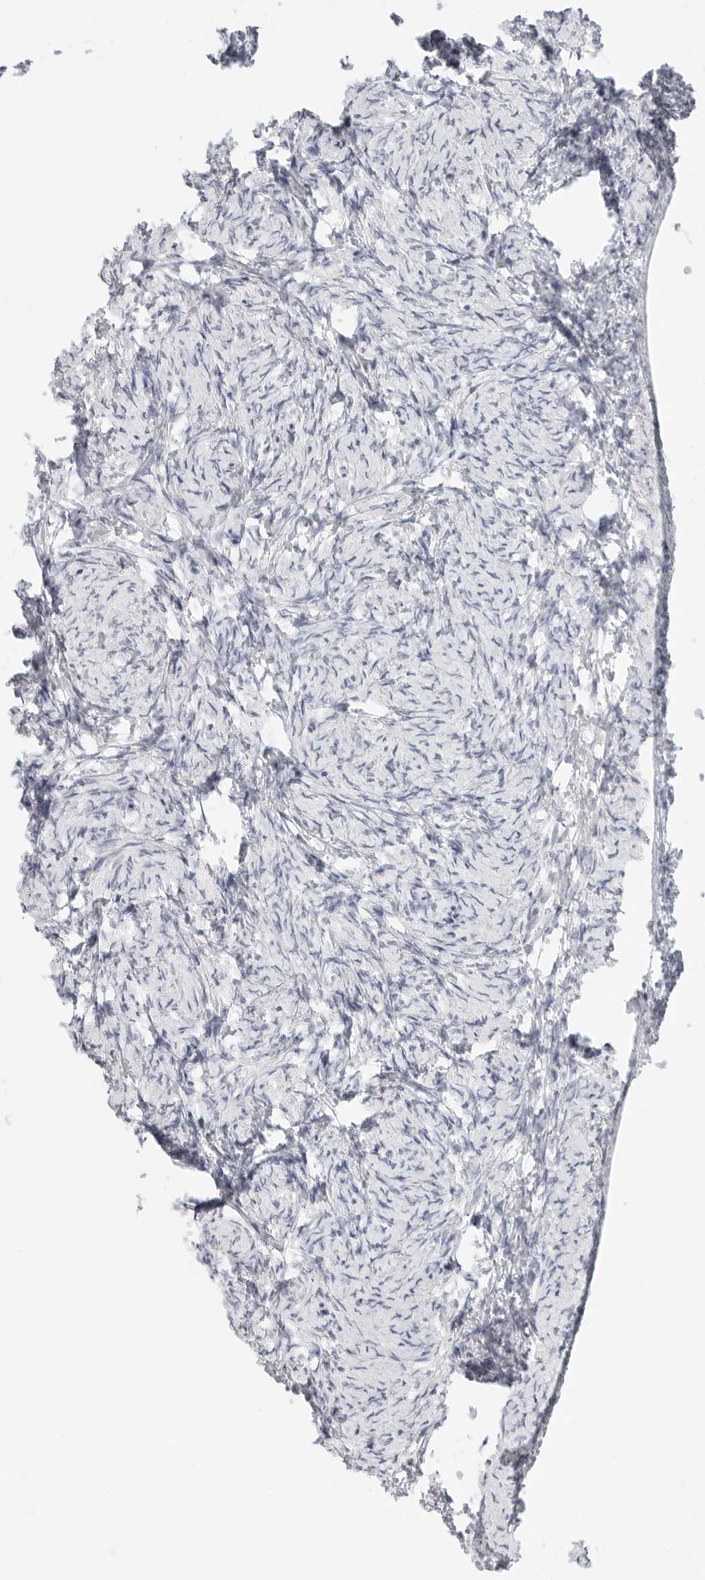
{"staining": {"intensity": "negative", "quantity": "none", "location": "none"}, "tissue": "ovary", "cell_type": "Ovarian stroma cells", "image_type": "normal", "snomed": [{"axis": "morphology", "description": "Normal tissue, NOS"}, {"axis": "topography", "description": "Ovary"}], "caption": "The immunohistochemistry (IHC) photomicrograph has no significant expression in ovarian stroma cells of ovary. Nuclei are stained in blue.", "gene": "TSEN2", "patient": {"sex": "female", "age": 34}}